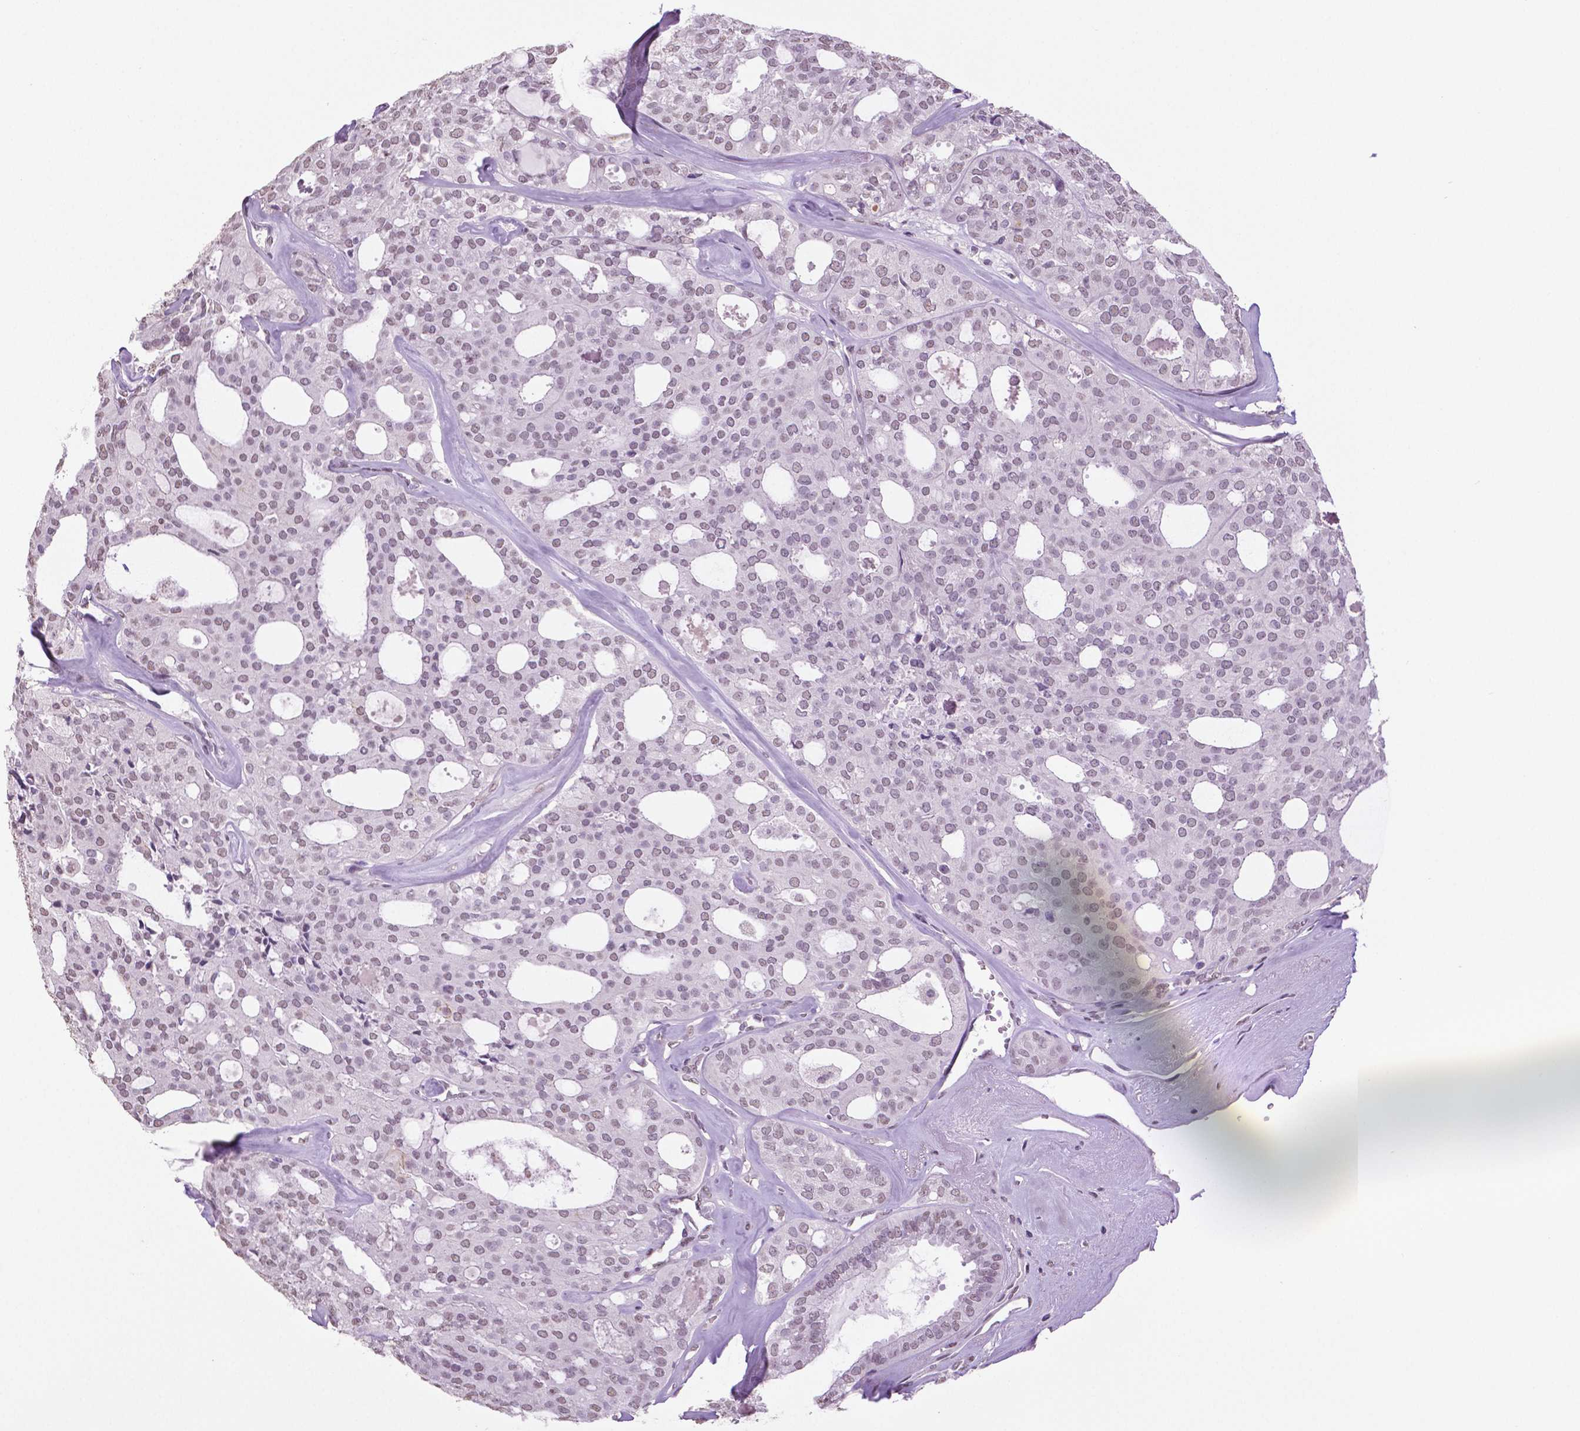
{"staining": {"intensity": "weak", "quantity": "<25%", "location": "nuclear"}, "tissue": "thyroid cancer", "cell_type": "Tumor cells", "image_type": "cancer", "snomed": [{"axis": "morphology", "description": "Follicular adenoma carcinoma, NOS"}, {"axis": "topography", "description": "Thyroid gland"}], "caption": "Protein analysis of thyroid cancer exhibits no significant positivity in tumor cells. The staining is performed using DAB (3,3'-diaminobenzidine) brown chromogen with nuclei counter-stained in using hematoxylin.", "gene": "IGF2BP1", "patient": {"sex": "male", "age": 75}}